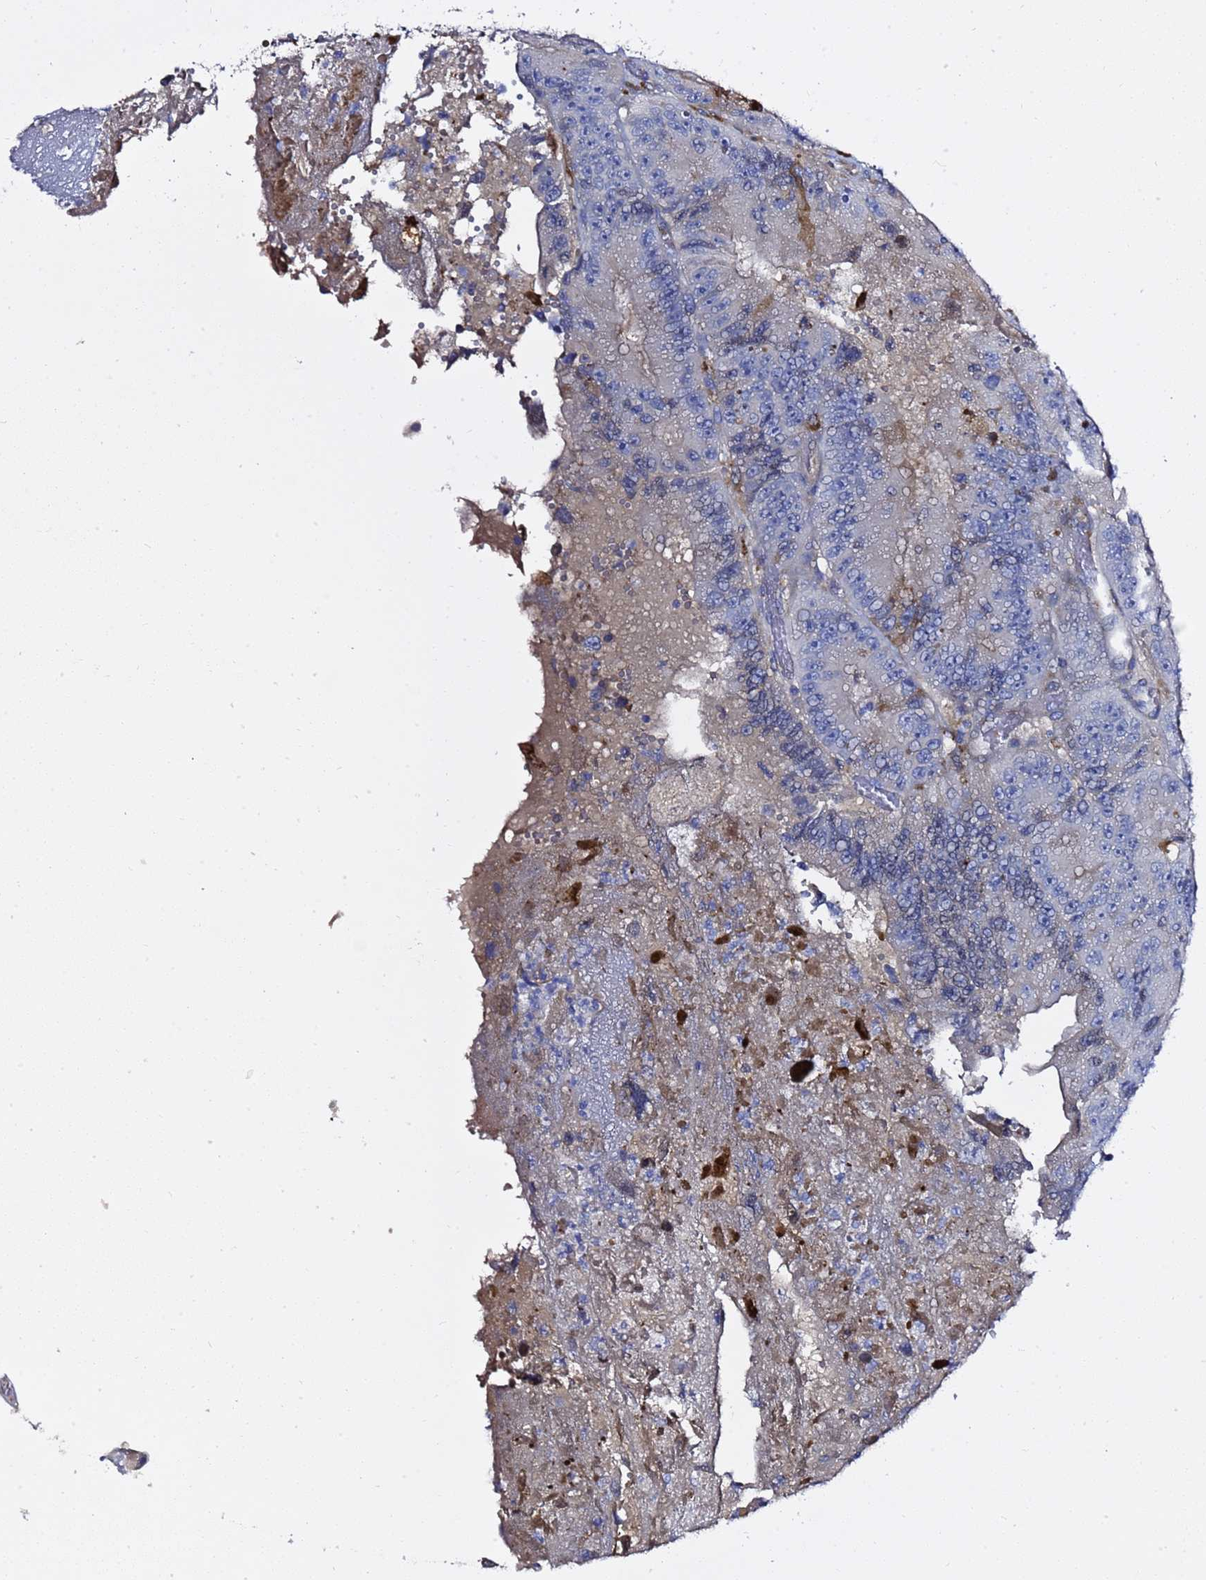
{"staining": {"intensity": "negative", "quantity": "none", "location": "none"}, "tissue": "colorectal cancer", "cell_type": "Tumor cells", "image_type": "cancer", "snomed": [{"axis": "morphology", "description": "Adenocarcinoma, NOS"}, {"axis": "topography", "description": "Colon"}], "caption": "Tumor cells are negative for protein expression in human colorectal cancer (adenocarcinoma).", "gene": "NAT2", "patient": {"sex": "female", "age": 86}}